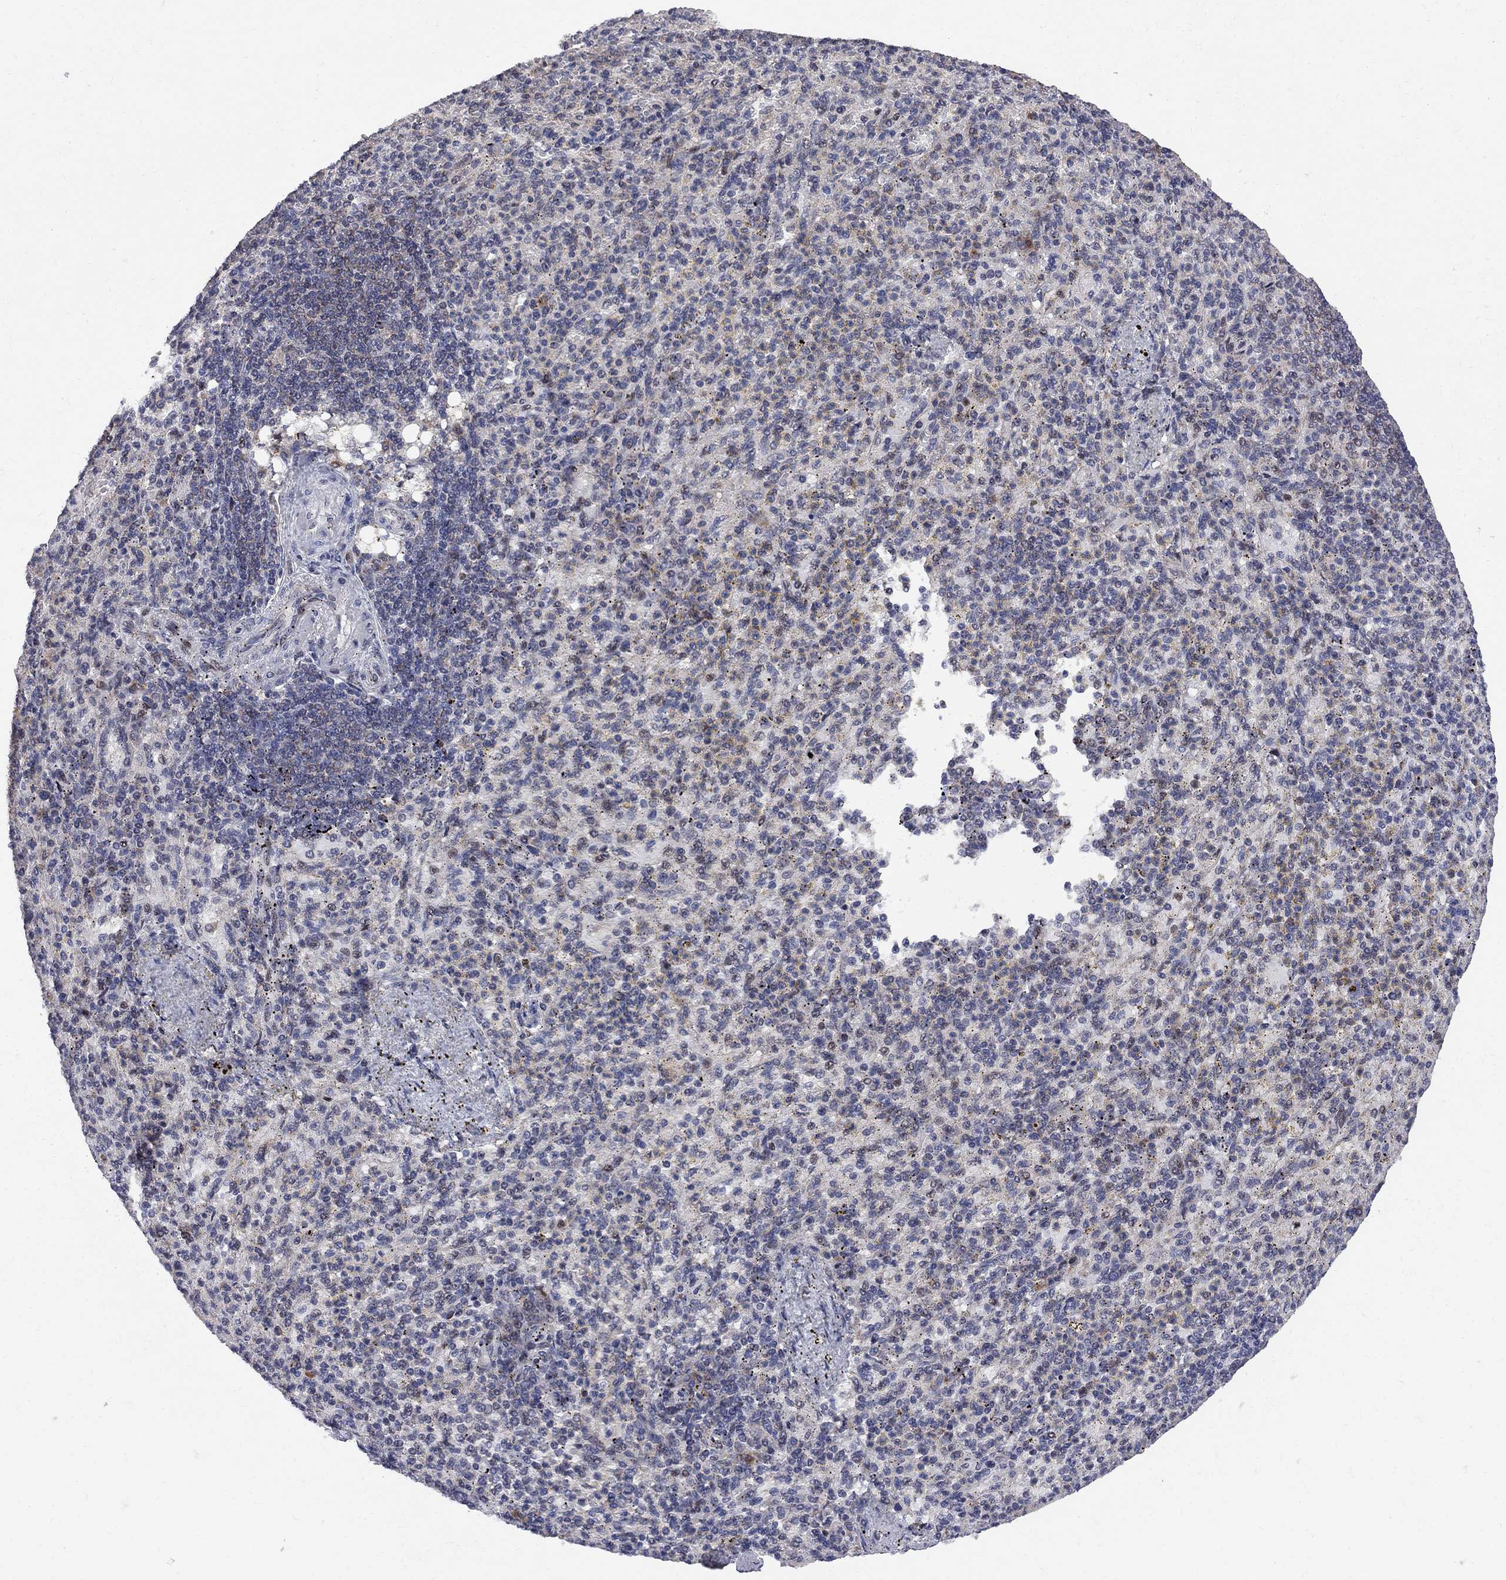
{"staining": {"intensity": "weak", "quantity": "<25%", "location": "cytoplasmic/membranous"}, "tissue": "spleen", "cell_type": "Cells in red pulp", "image_type": "normal", "snomed": [{"axis": "morphology", "description": "Normal tissue, NOS"}, {"axis": "topography", "description": "Spleen"}], "caption": "Immunohistochemistry image of benign spleen: spleen stained with DAB (3,3'-diaminobenzidine) shows no significant protein positivity in cells in red pulp.", "gene": "CNOT11", "patient": {"sex": "female", "age": 74}}